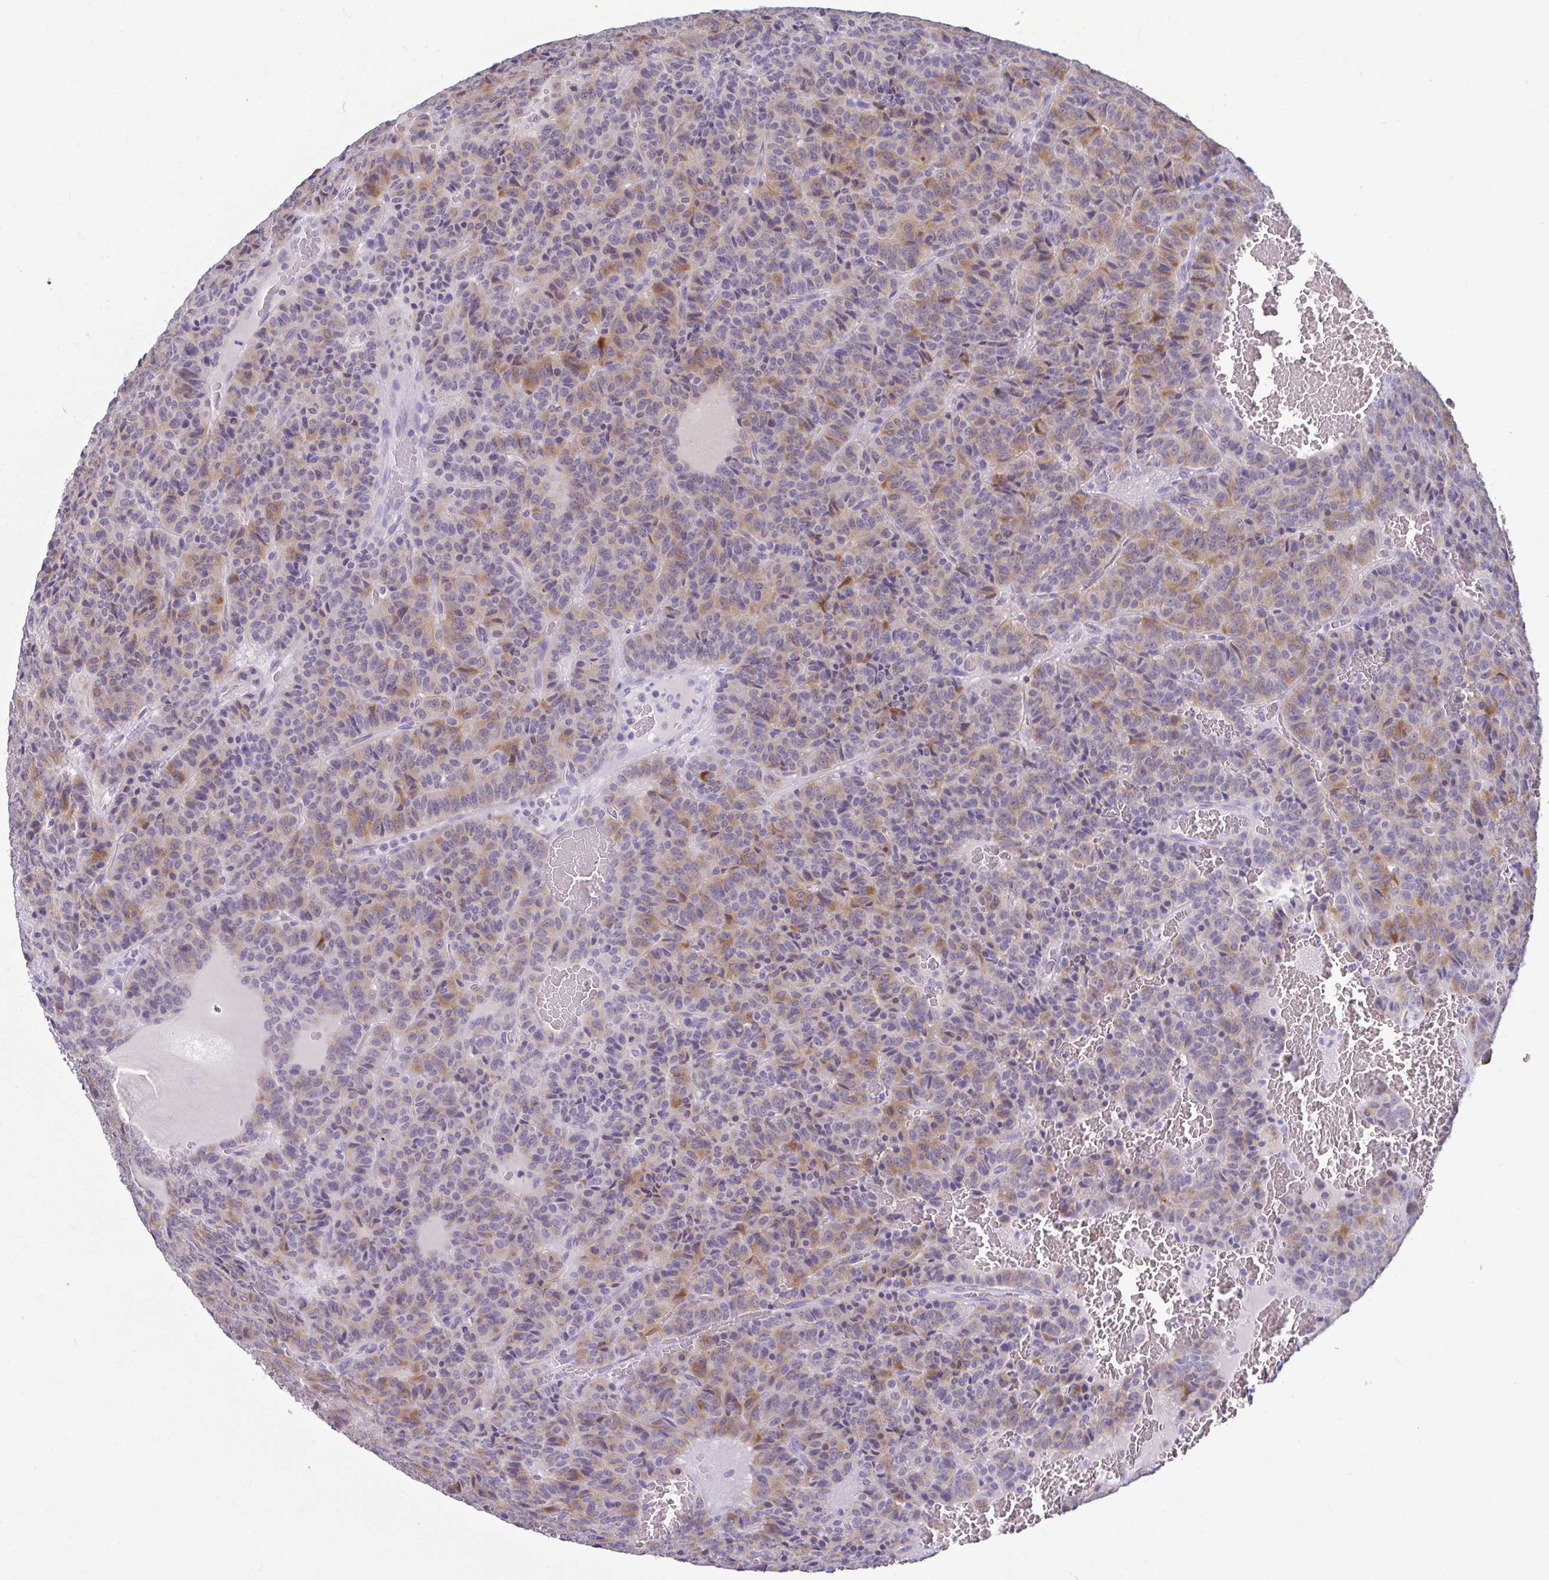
{"staining": {"intensity": "weak", "quantity": "25%-75%", "location": "cytoplasmic/membranous"}, "tissue": "carcinoid", "cell_type": "Tumor cells", "image_type": "cancer", "snomed": [{"axis": "morphology", "description": "Carcinoid, malignant, NOS"}, {"axis": "topography", "description": "Lung"}], "caption": "IHC photomicrograph of neoplastic tissue: human malignant carcinoid stained using immunohistochemistry (IHC) shows low levels of weak protein expression localized specifically in the cytoplasmic/membranous of tumor cells, appearing as a cytoplasmic/membranous brown color.", "gene": "SERPINI1", "patient": {"sex": "male", "age": 70}}